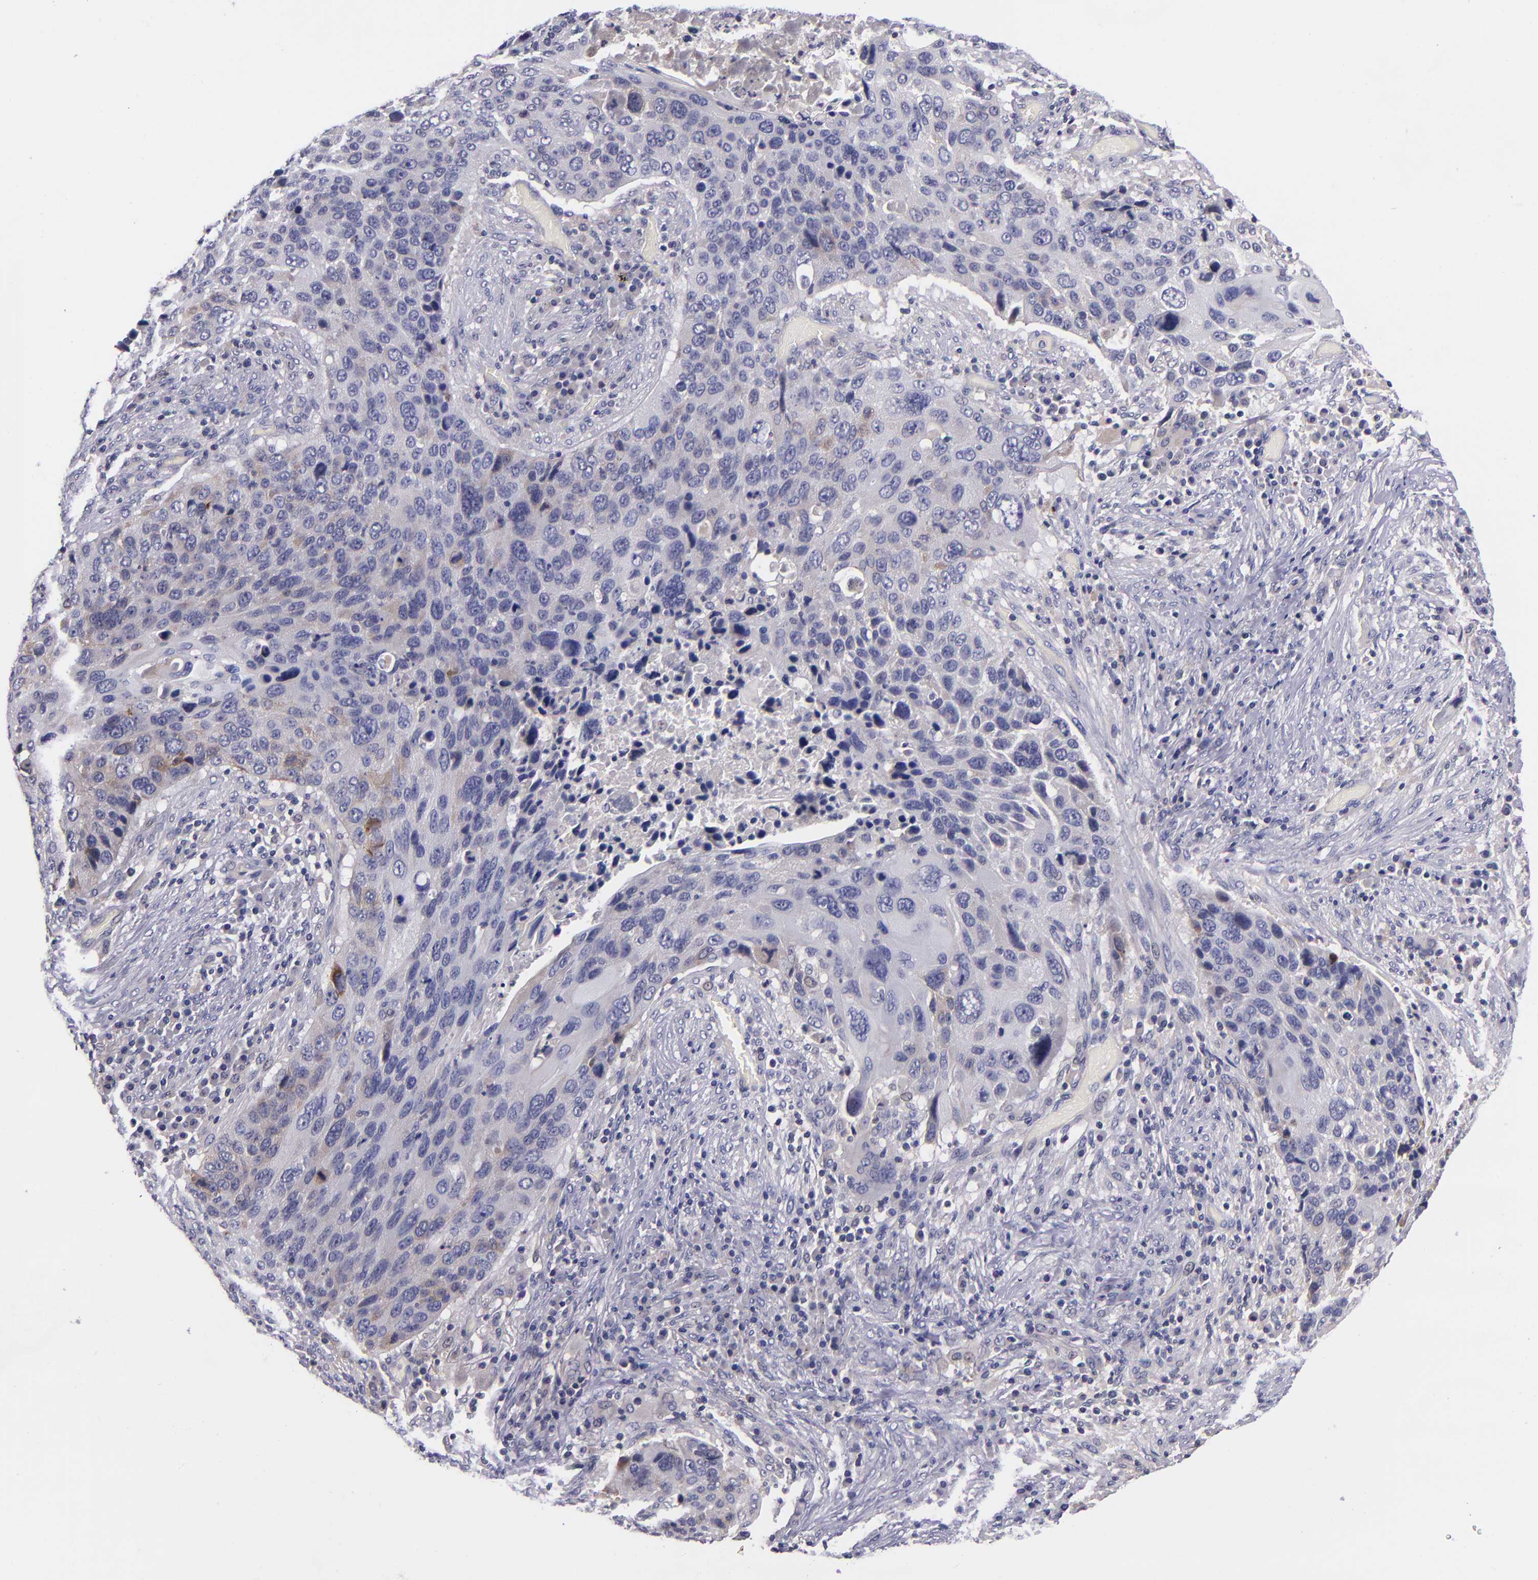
{"staining": {"intensity": "negative", "quantity": "none", "location": "none"}, "tissue": "lung cancer", "cell_type": "Tumor cells", "image_type": "cancer", "snomed": [{"axis": "morphology", "description": "Squamous cell carcinoma, NOS"}, {"axis": "topography", "description": "Lung"}], "caption": "This is an IHC micrograph of human squamous cell carcinoma (lung). There is no staining in tumor cells.", "gene": "RBP4", "patient": {"sex": "male", "age": 68}}